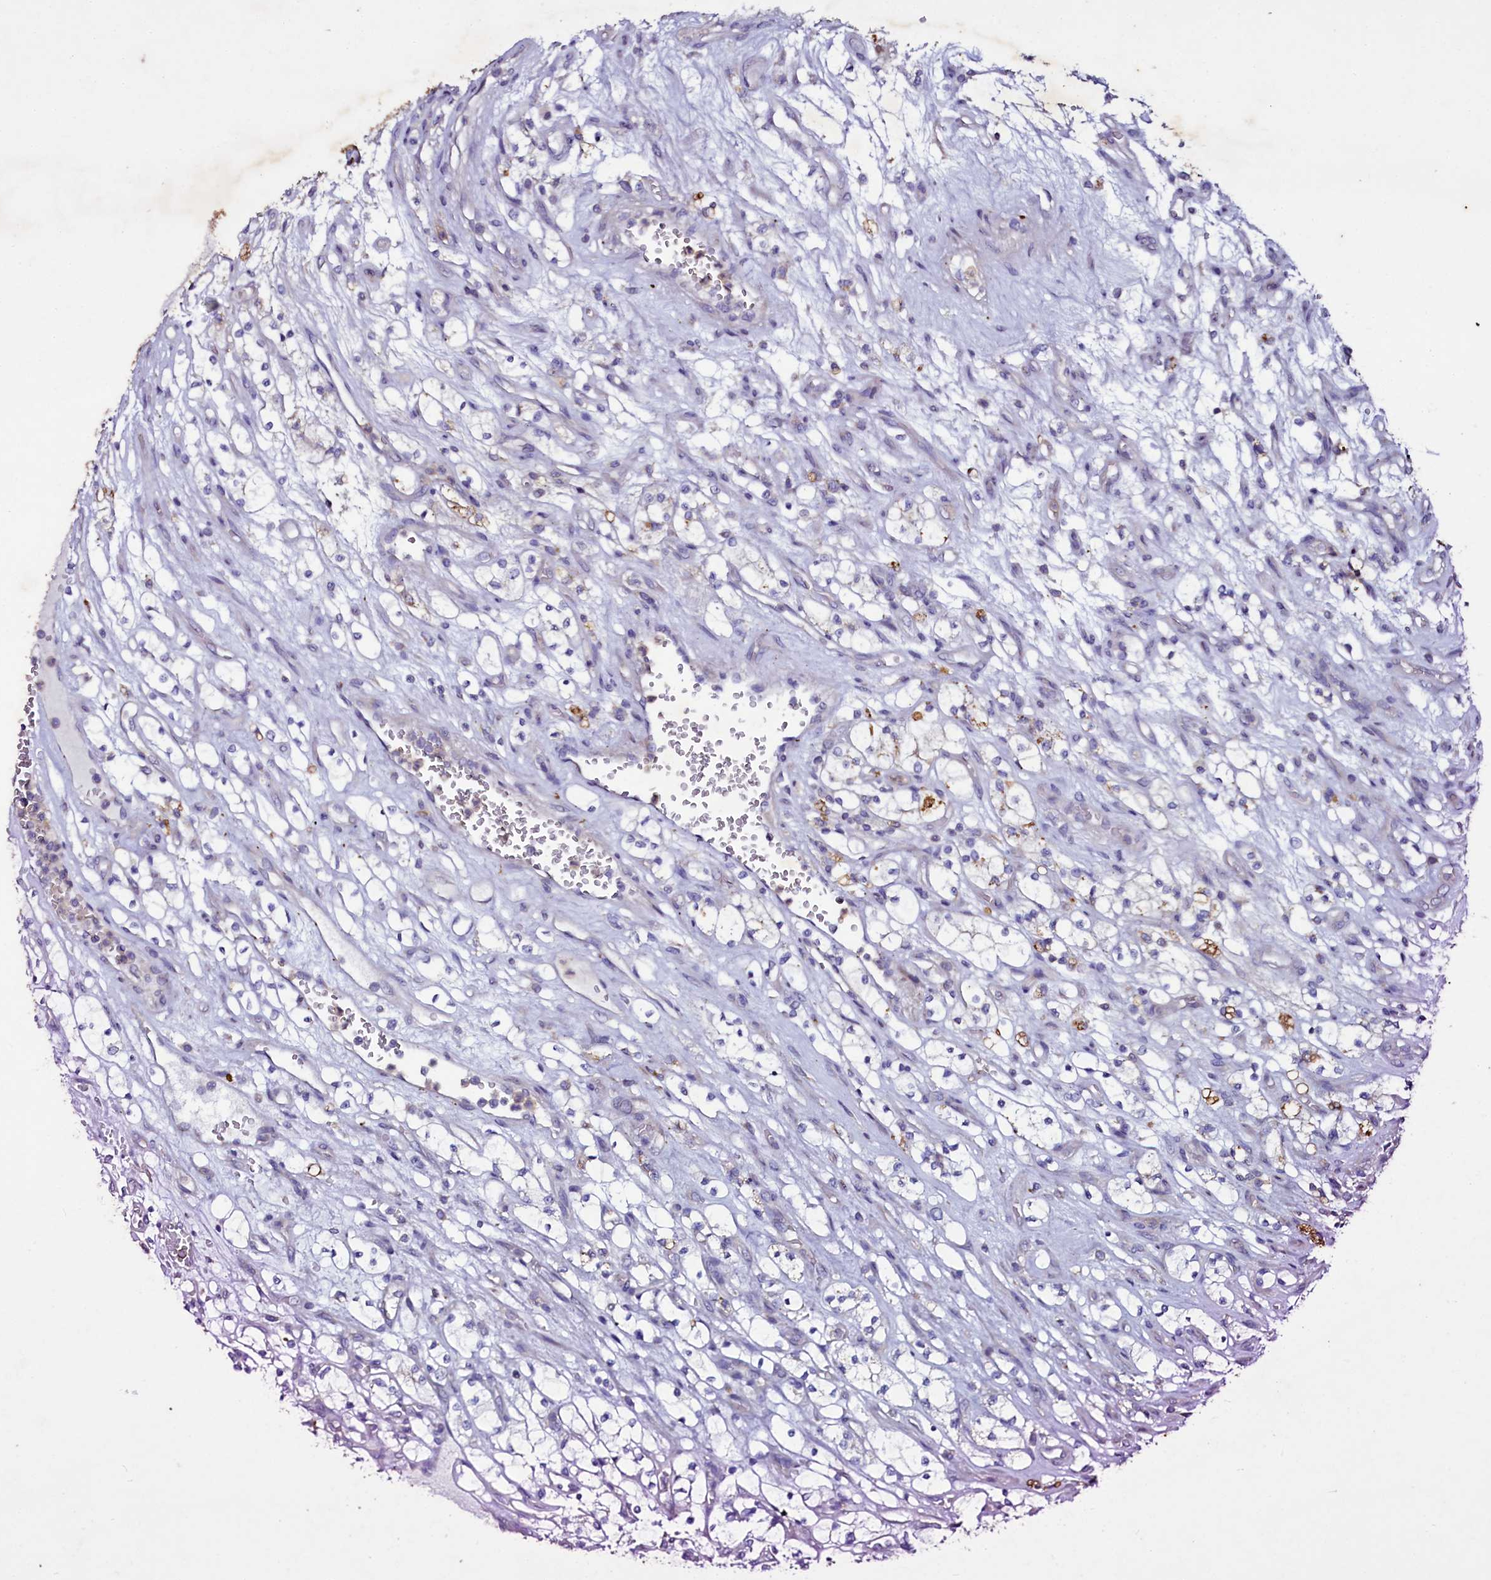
{"staining": {"intensity": "negative", "quantity": "none", "location": "none"}, "tissue": "renal cancer", "cell_type": "Tumor cells", "image_type": "cancer", "snomed": [{"axis": "morphology", "description": "Adenocarcinoma, NOS"}, {"axis": "topography", "description": "Kidney"}], "caption": "High power microscopy image of an immunohistochemistry photomicrograph of adenocarcinoma (renal), revealing no significant staining in tumor cells.", "gene": "SELENOT", "patient": {"sex": "female", "age": 69}}